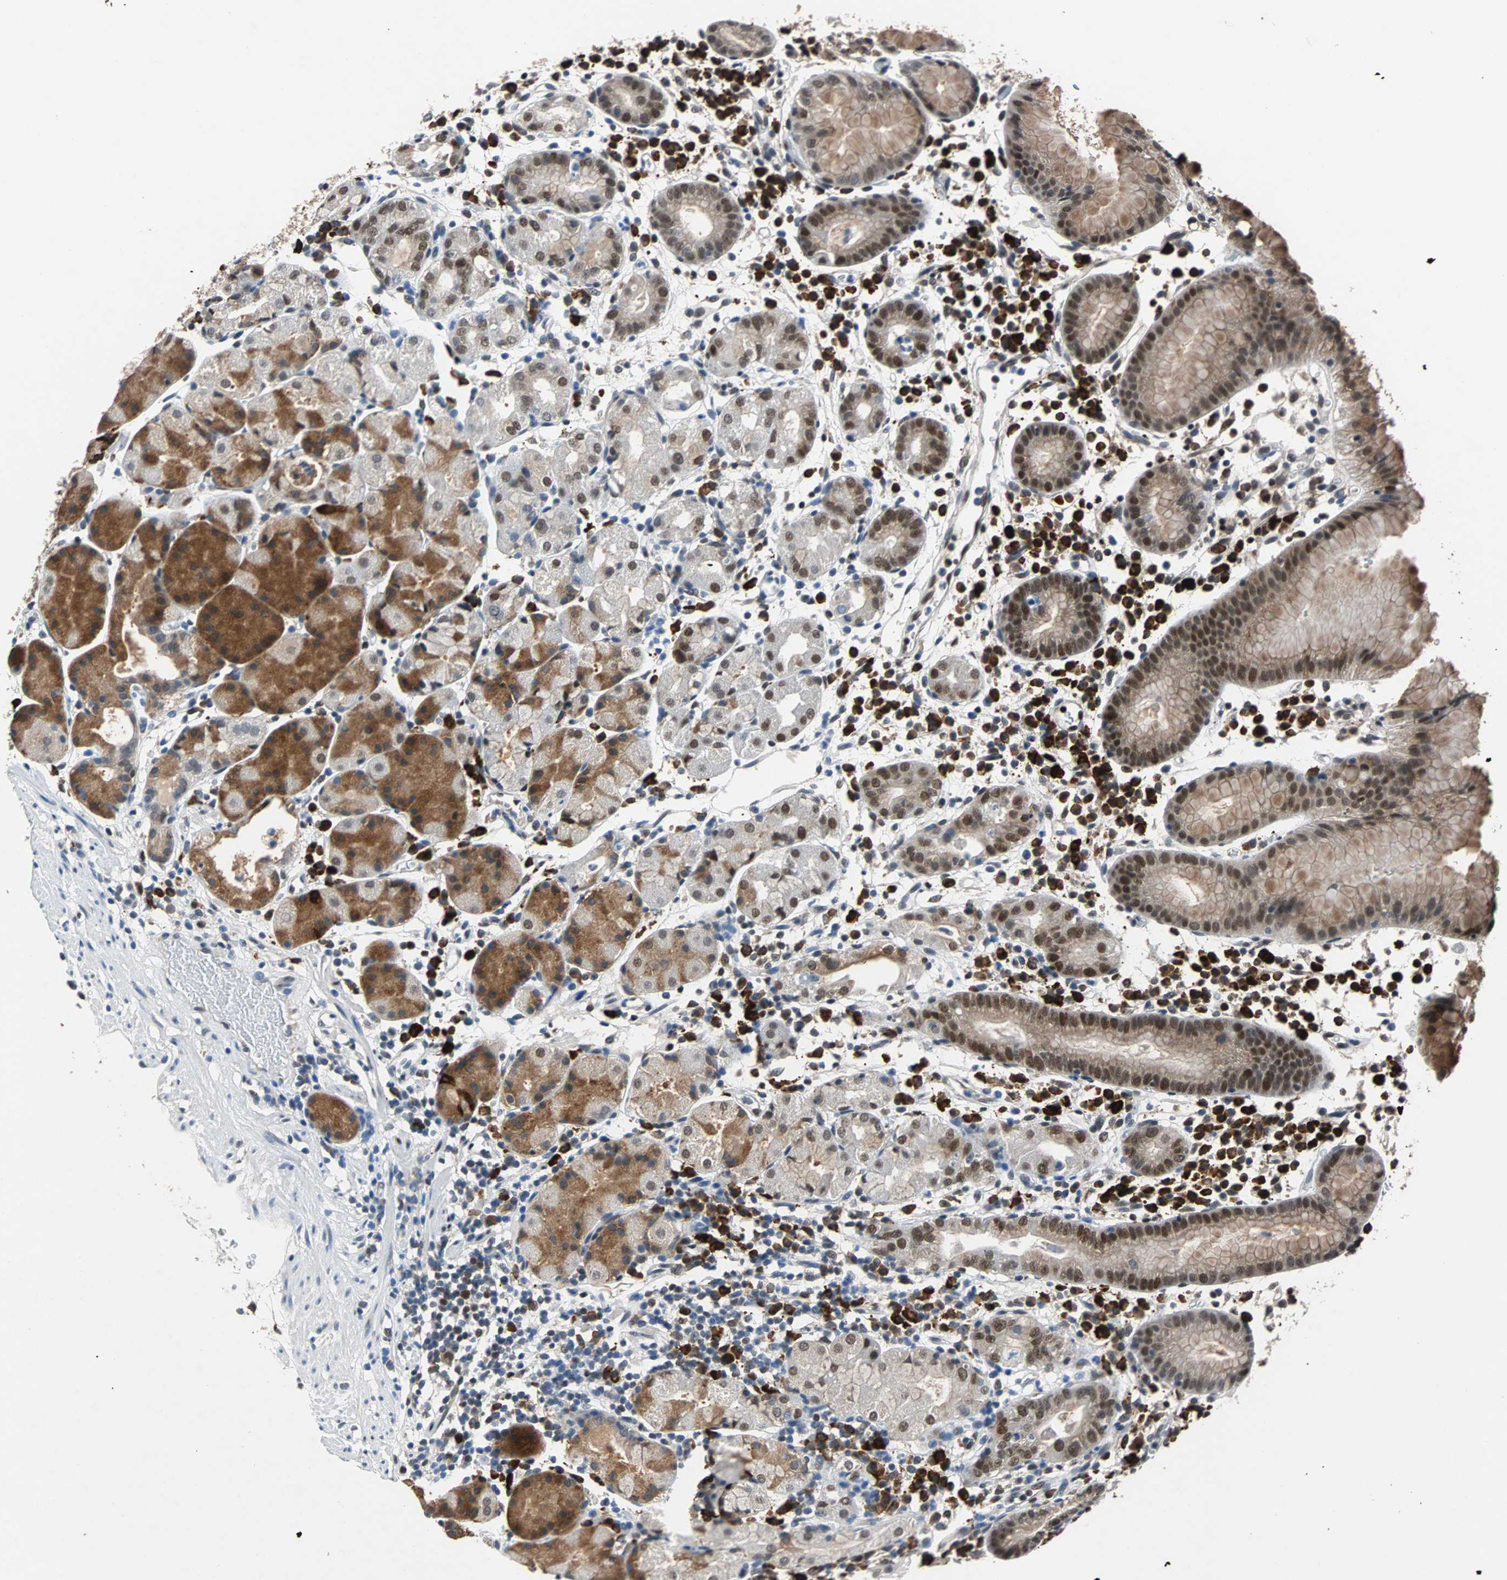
{"staining": {"intensity": "strong", "quantity": "25%-75%", "location": "cytoplasmic/membranous,nuclear"}, "tissue": "stomach", "cell_type": "Glandular cells", "image_type": "normal", "snomed": [{"axis": "morphology", "description": "Normal tissue, NOS"}, {"axis": "topography", "description": "Stomach"}, {"axis": "topography", "description": "Stomach, lower"}], "caption": "Immunohistochemical staining of unremarkable human stomach exhibits strong cytoplasmic/membranous,nuclear protein staining in approximately 25%-75% of glandular cells.", "gene": "USP28", "patient": {"sex": "female", "age": 75}}